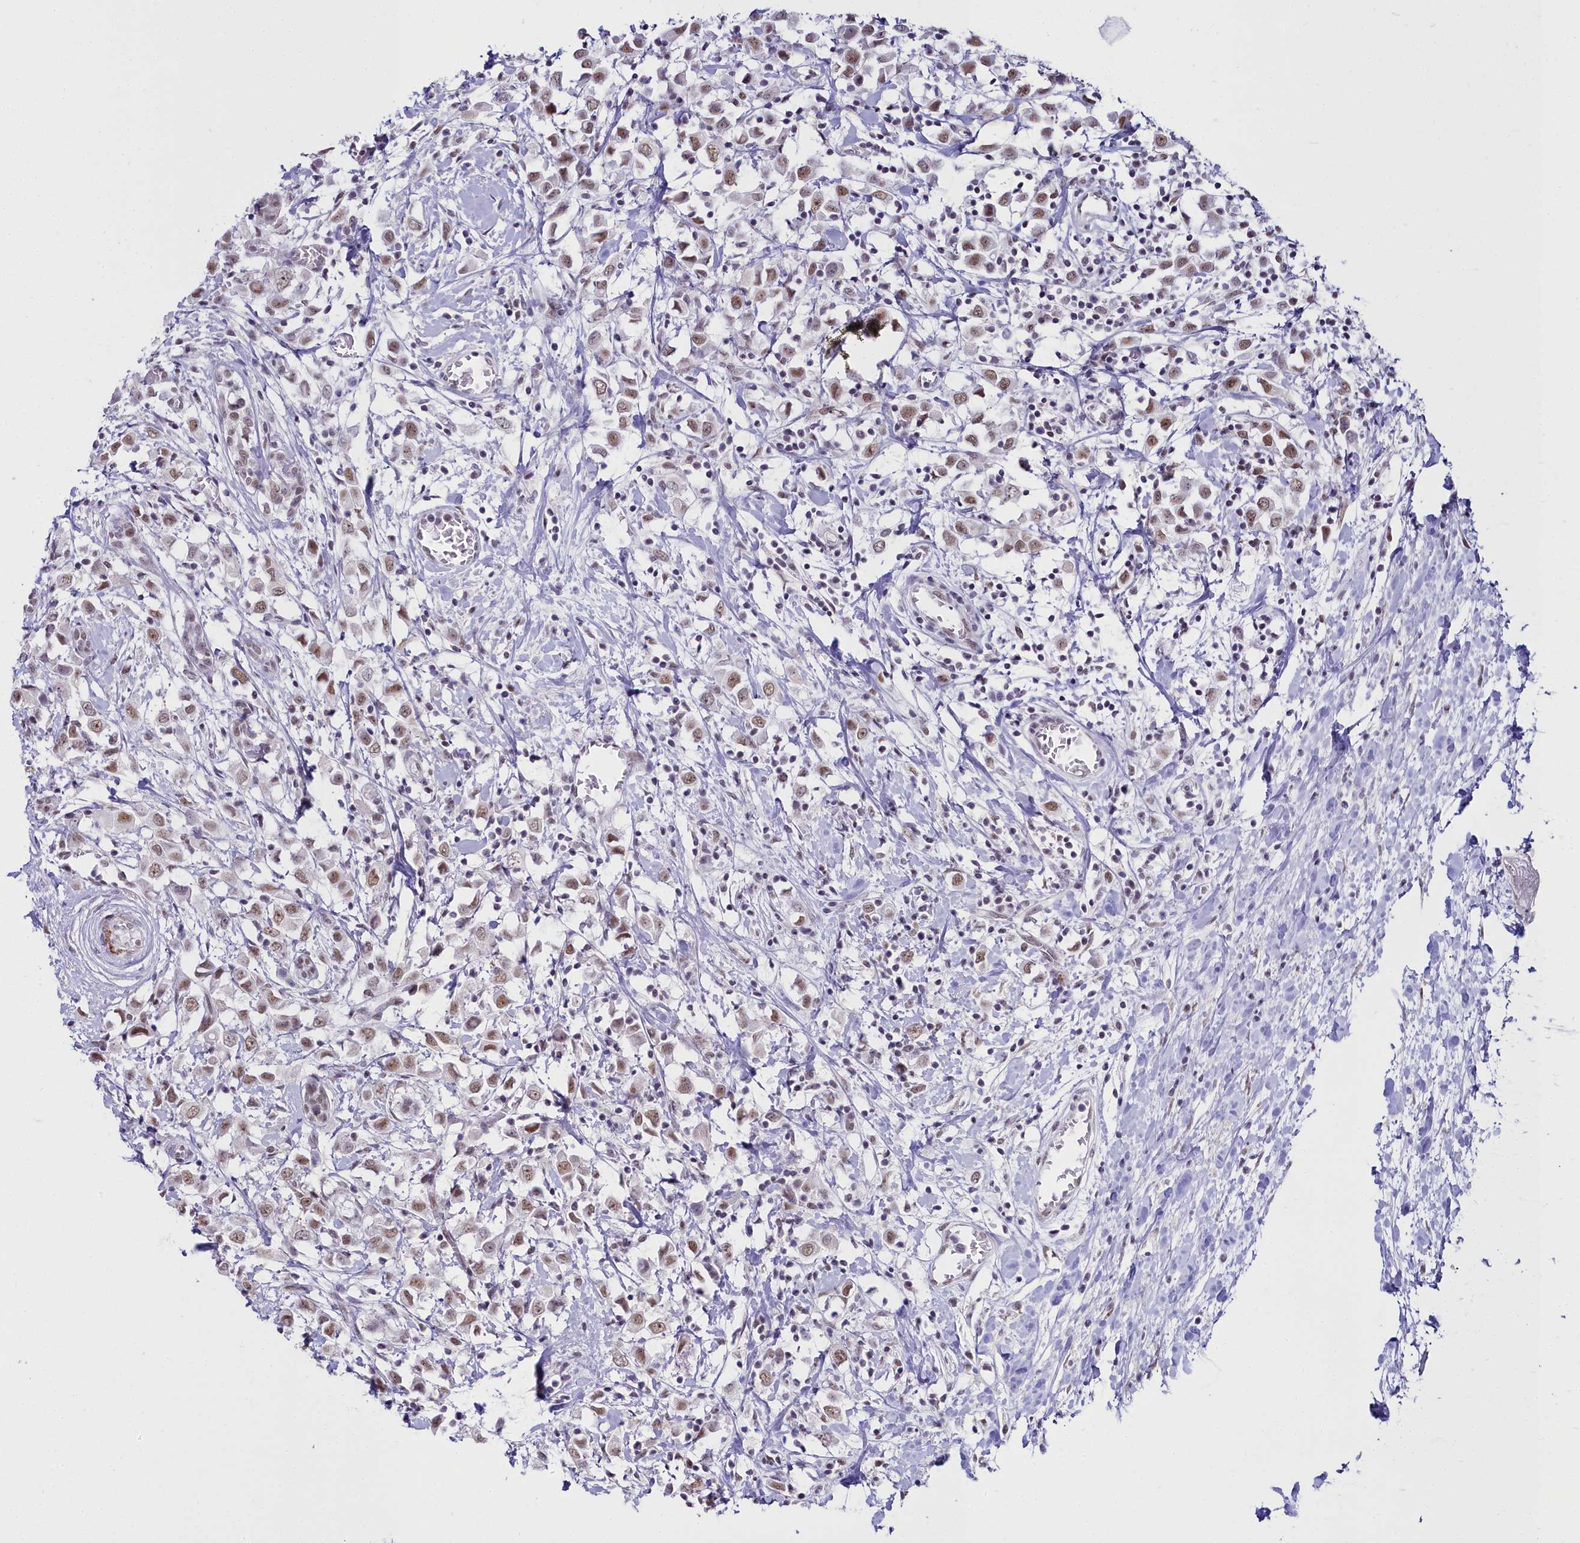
{"staining": {"intensity": "moderate", "quantity": ">75%", "location": "nuclear"}, "tissue": "breast cancer", "cell_type": "Tumor cells", "image_type": "cancer", "snomed": [{"axis": "morphology", "description": "Duct carcinoma"}, {"axis": "topography", "description": "Breast"}], "caption": "Human breast invasive ductal carcinoma stained with a protein marker displays moderate staining in tumor cells.", "gene": "RBM12", "patient": {"sex": "female", "age": 61}}